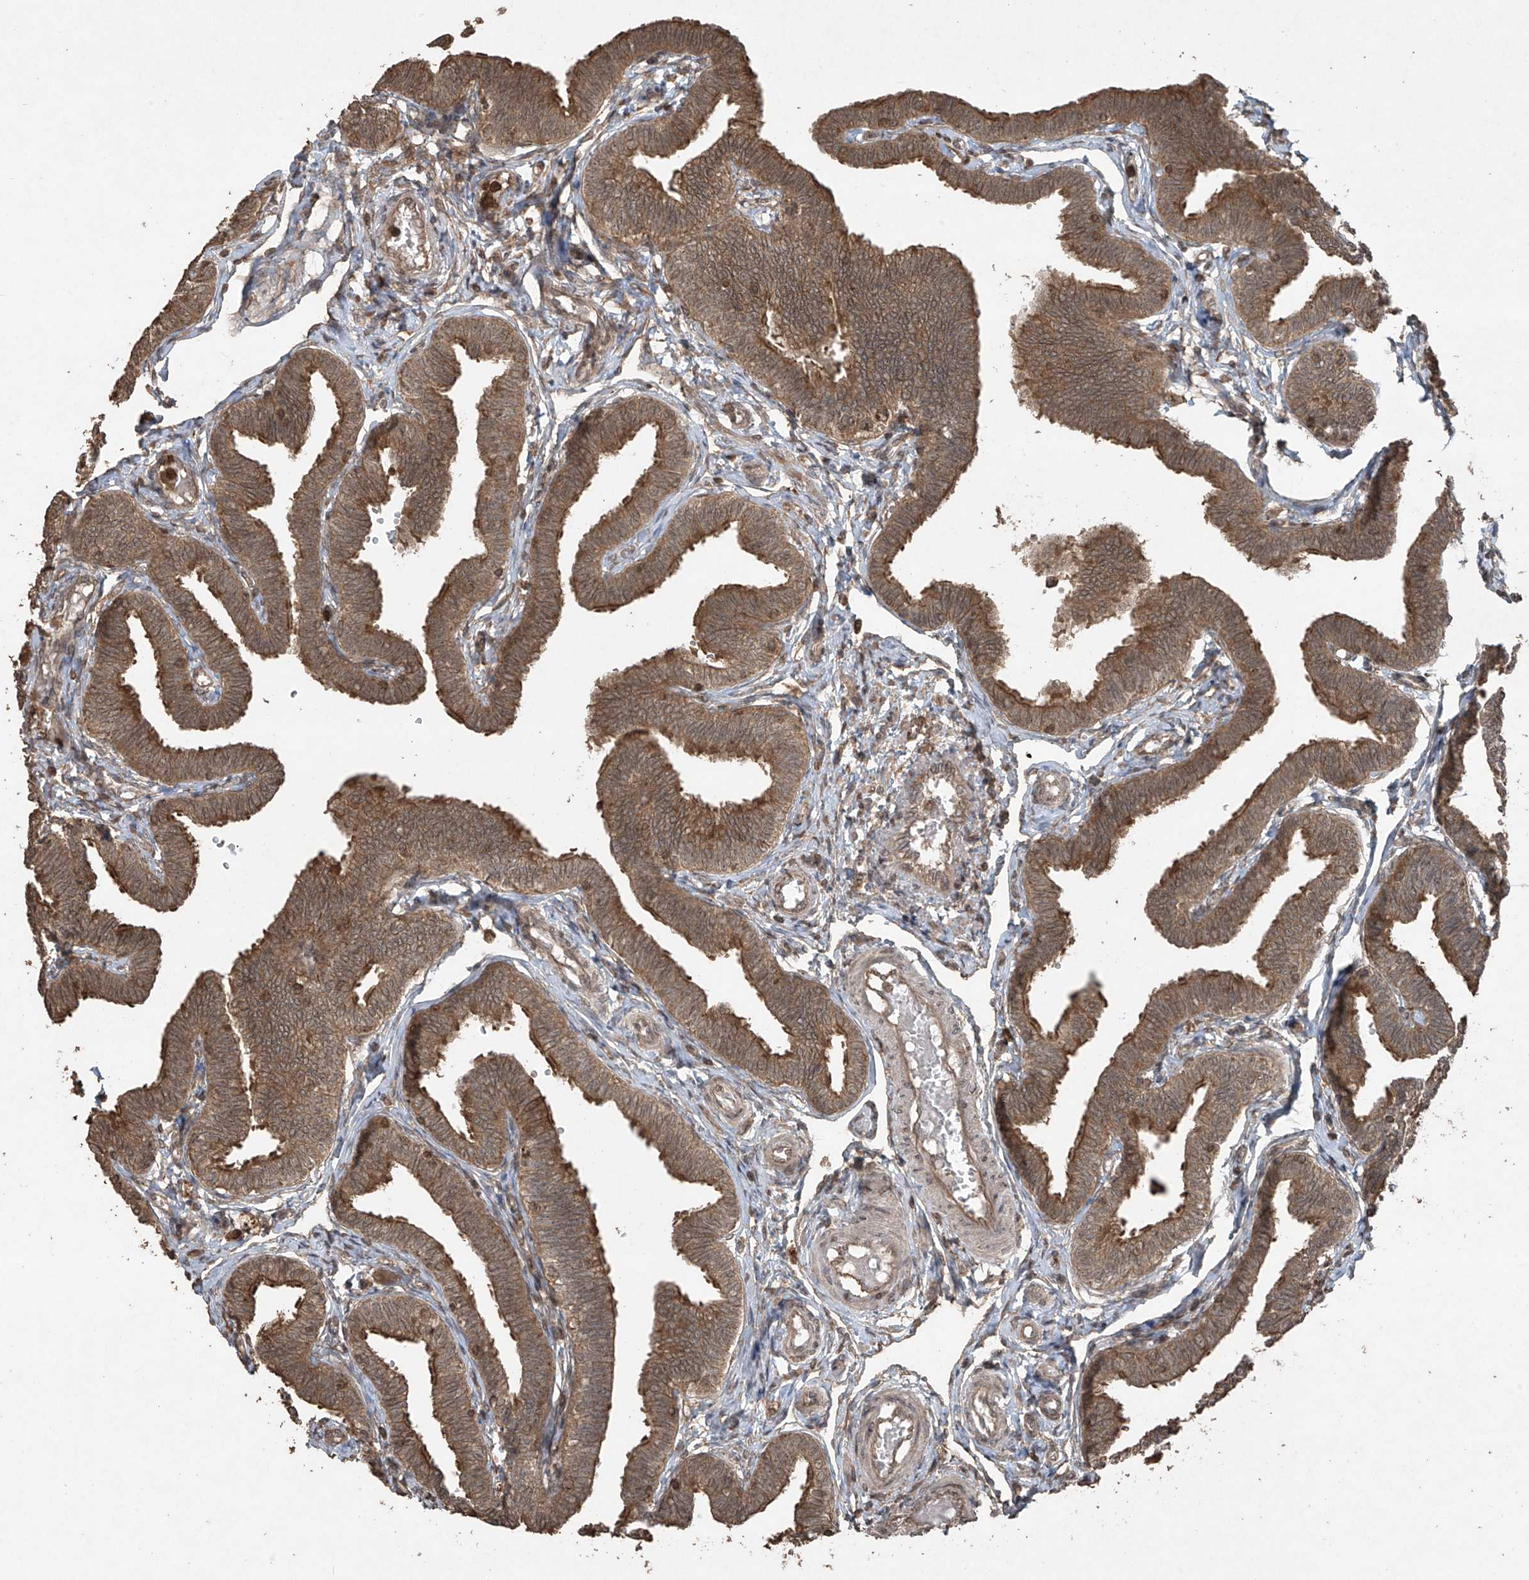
{"staining": {"intensity": "strong", "quantity": ">75%", "location": "cytoplasmic/membranous"}, "tissue": "fallopian tube", "cell_type": "Glandular cells", "image_type": "normal", "snomed": [{"axis": "morphology", "description": "Normal tissue, NOS"}, {"axis": "topography", "description": "Fallopian tube"}, {"axis": "topography", "description": "Ovary"}], "caption": "Immunohistochemistry (IHC) histopathology image of unremarkable fallopian tube: human fallopian tube stained using immunohistochemistry (IHC) displays high levels of strong protein expression localized specifically in the cytoplasmic/membranous of glandular cells, appearing as a cytoplasmic/membranous brown color.", "gene": "PGPEP1", "patient": {"sex": "female", "age": 23}}